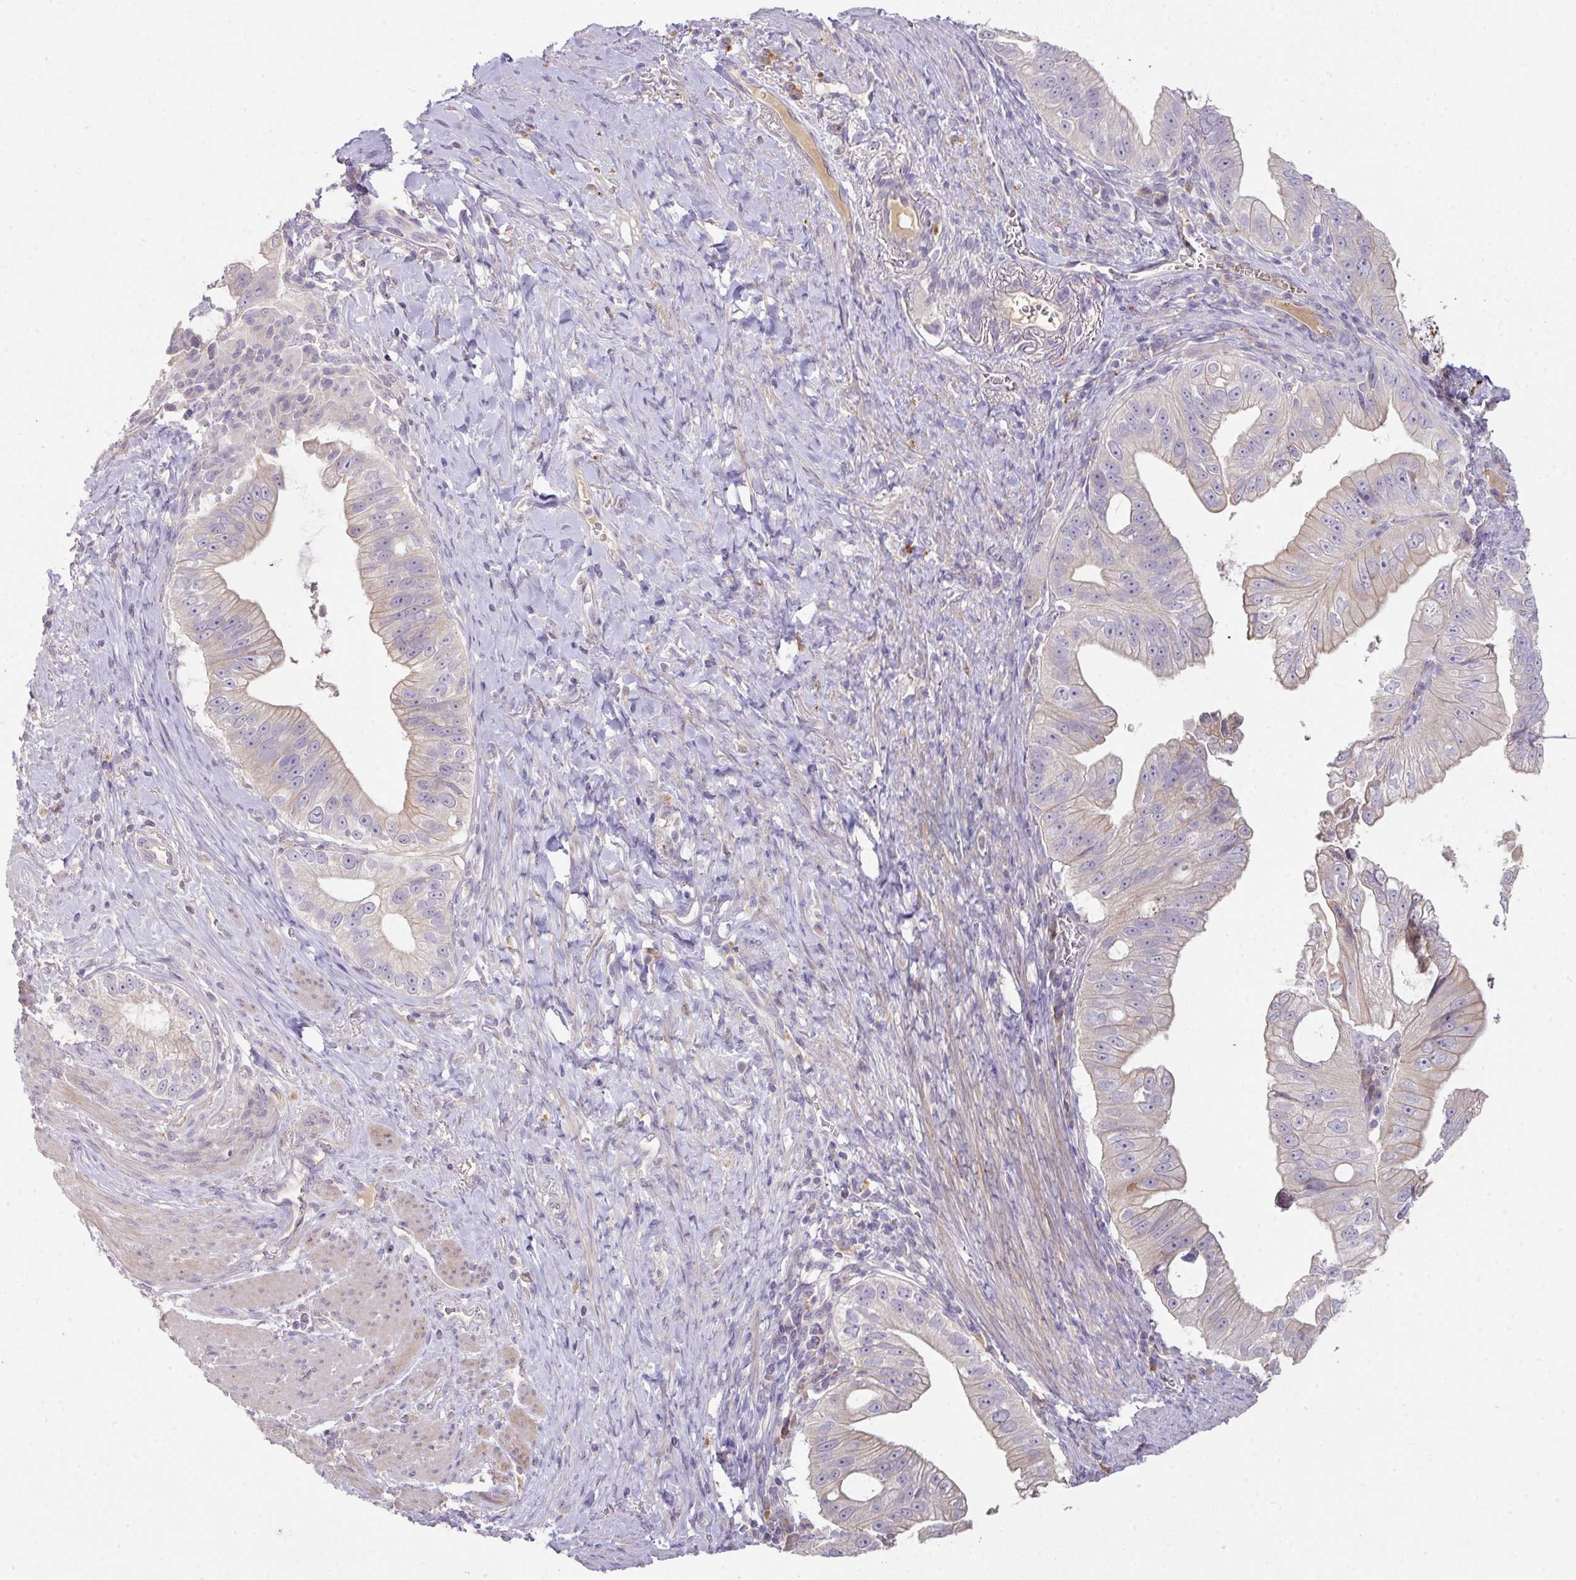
{"staining": {"intensity": "weak", "quantity": "<25%", "location": "cytoplasmic/membranous"}, "tissue": "pancreatic cancer", "cell_type": "Tumor cells", "image_type": "cancer", "snomed": [{"axis": "morphology", "description": "Adenocarcinoma, NOS"}, {"axis": "topography", "description": "Pancreas"}], "caption": "Immunohistochemistry photomicrograph of adenocarcinoma (pancreatic) stained for a protein (brown), which exhibits no positivity in tumor cells.", "gene": "ZNF266", "patient": {"sex": "male", "age": 70}}